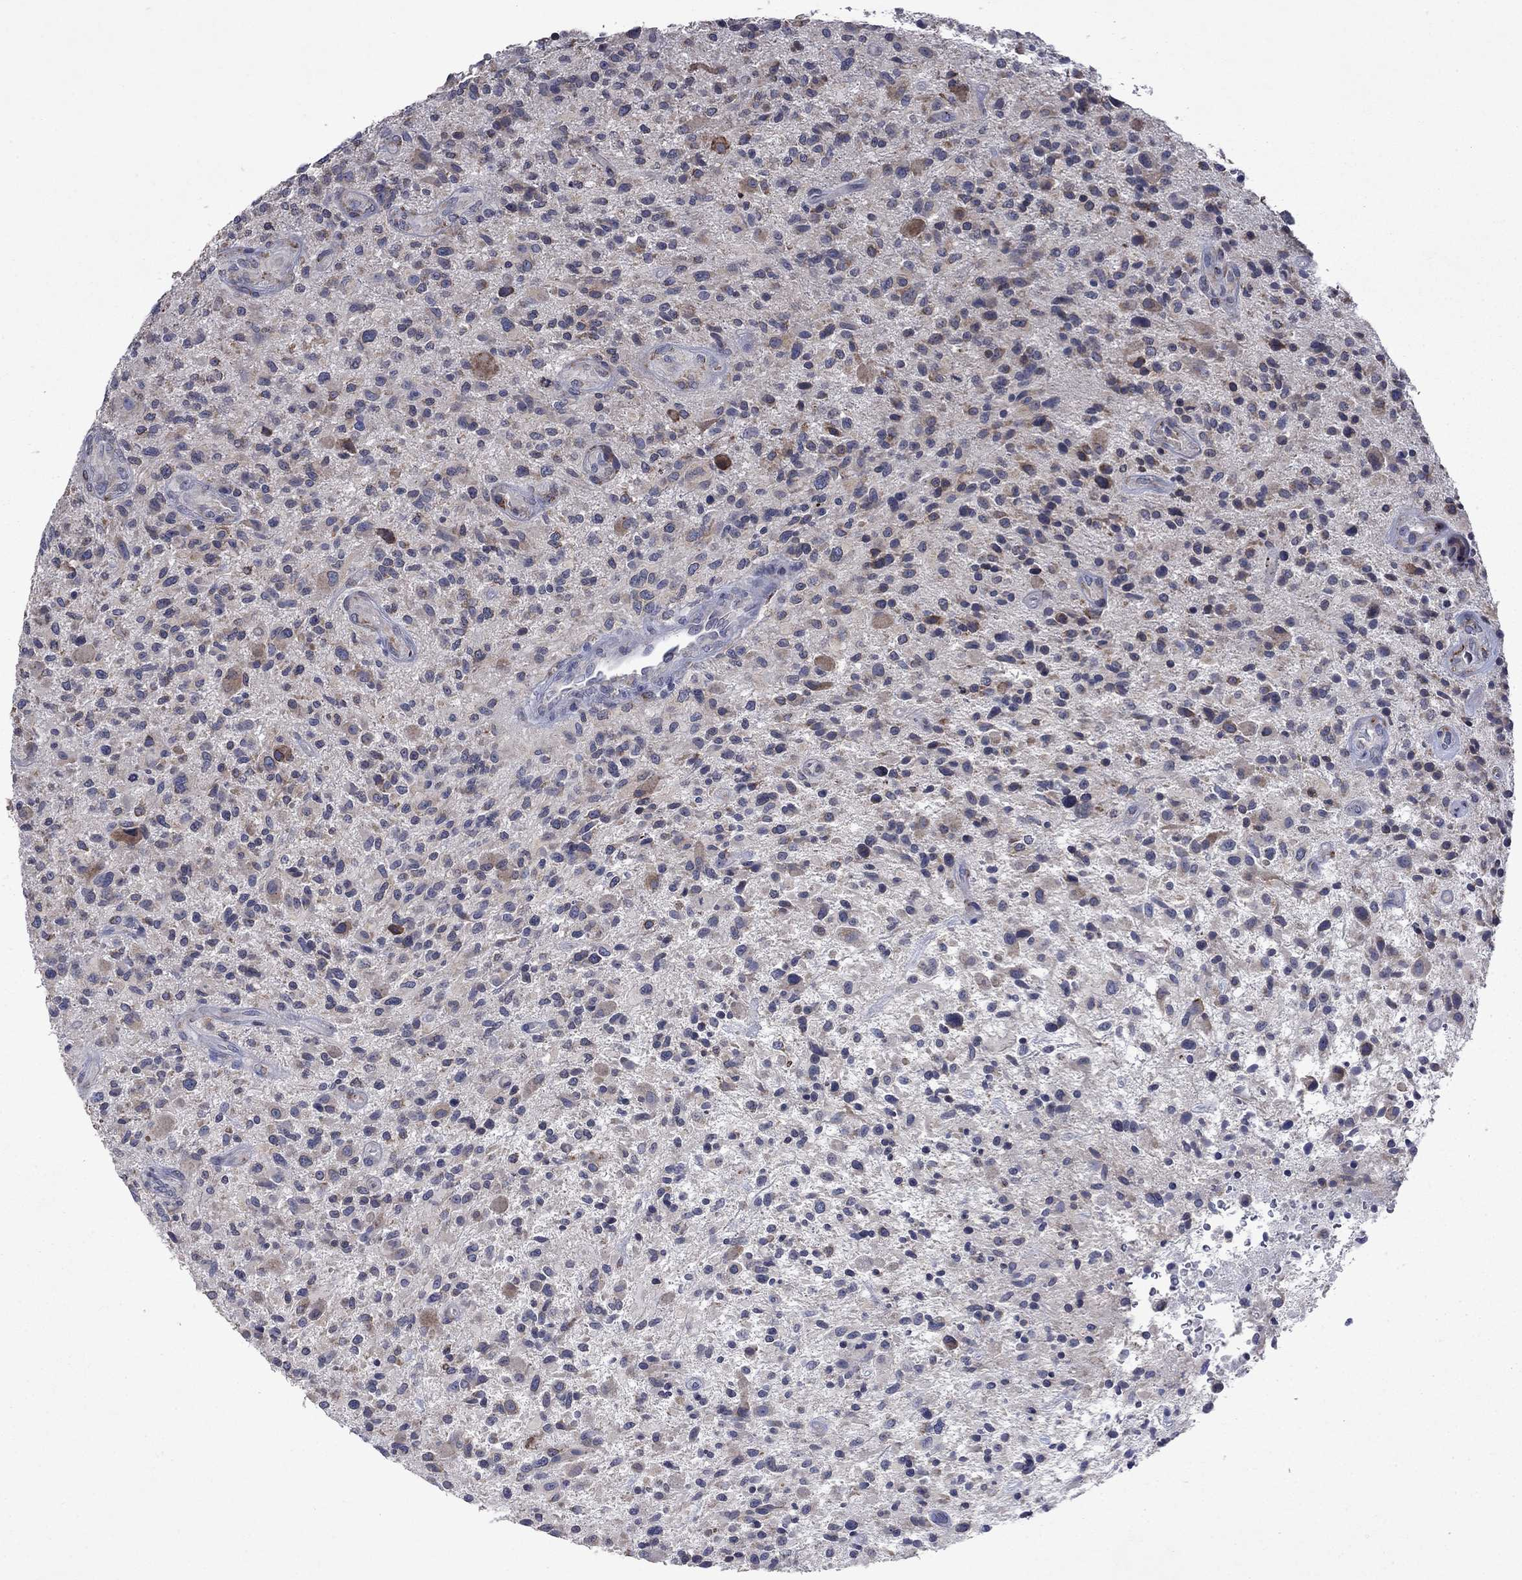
{"staining": {"intensity": "weak", "quantity": "<25%", "location": "cytoplasmic/membranous"}, "tissue": "glioma", "cell_type": "Tumor cells", "image_type": "cancer", "snomed": [{"axis": "morphology", "description": "Glioma, malignant, High grade"}, {"axis": "topography", "description": "Brain"}], "caption": "A high-resolution micrograph shows immunohistochemistry (IHC) staining of malignant high-grade glioma, which exhibits no significant expression in tumor cells.", "gene": "TMEM97", "patient": {"sex": "male", "age": 47}}